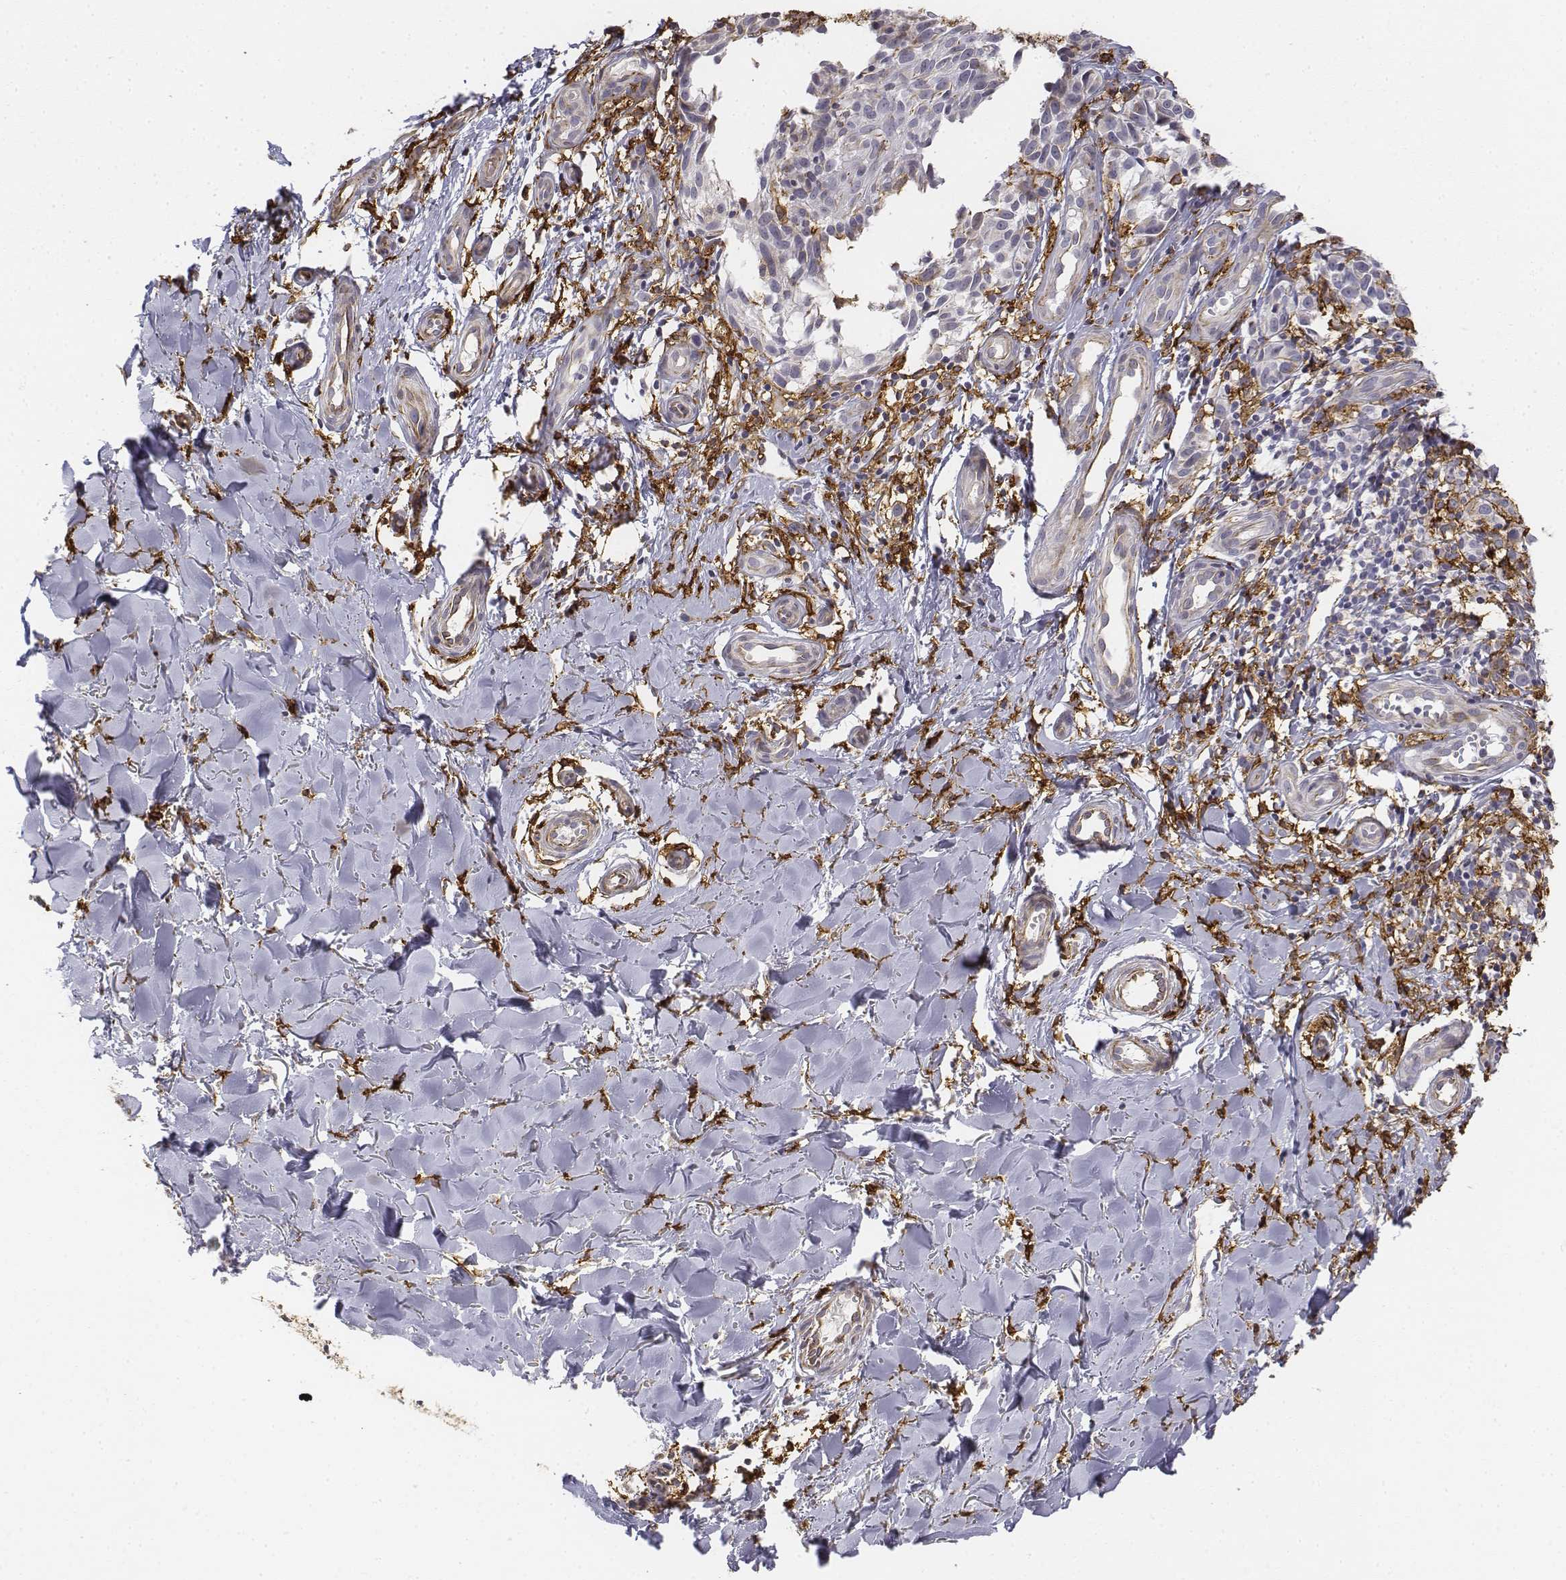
{"staining": {"intensity": "negative", "quantity": "none", "location": "none"}, "tissue": "melanoma", "cell_type": "Tumor cells", "image_type": "cancer", "snomed": [{"axis": "morphology", "description": "Malignant melanoma, NOS"}, {"axis": "topography", "description": "Skin"}], "caption": "IHC of human malignant melanoma displays no expression in tumor cells. (DAB immunohistochemistry visualized using brightfield microscopy, high magnification).", "gene": "CD14", "patient": {"sex": "female", "age": 53}}